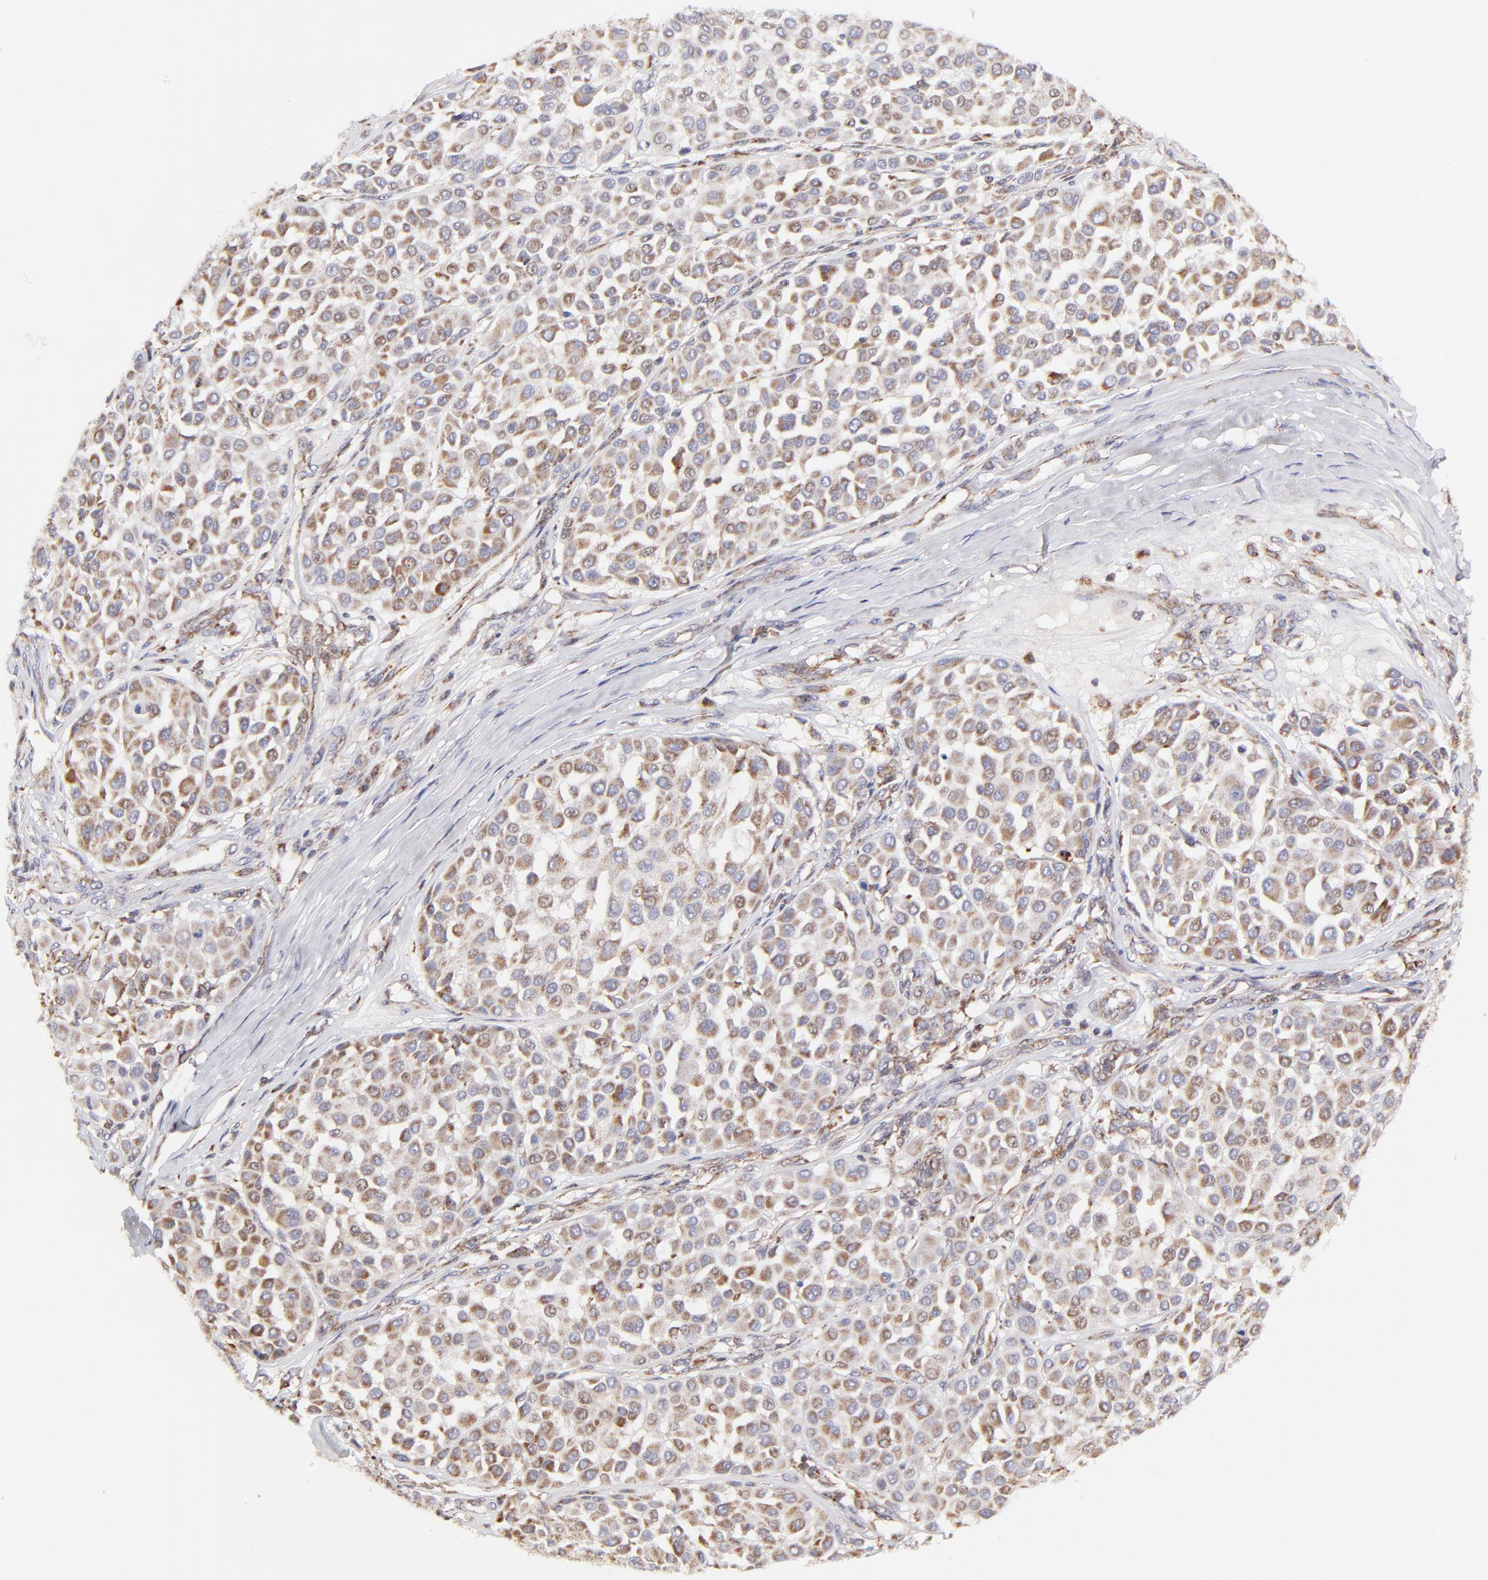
{"staining": {"intensity": "weak", "quantity": ">75%", "location": "cytoplasmic/membranous"}, "tissue": "melanoma", "cell_type": "Tumor cells", "image_type": "cancer", "snomed": [{"axis": "morphology", "description": "Malignant melanoma, Metastatic site"}, {"axis": "topography", "description": "Soft tissue"}], "caption": "Approximately >75% of tumor cells in malignant melanoma (metastatic site) reveal weak cytoplasmic/membranous protein staining as visualized by brown immunohistochemical staining.", "gene": "MAP2K7", "patient": {"sex": "male", "age": 41}}